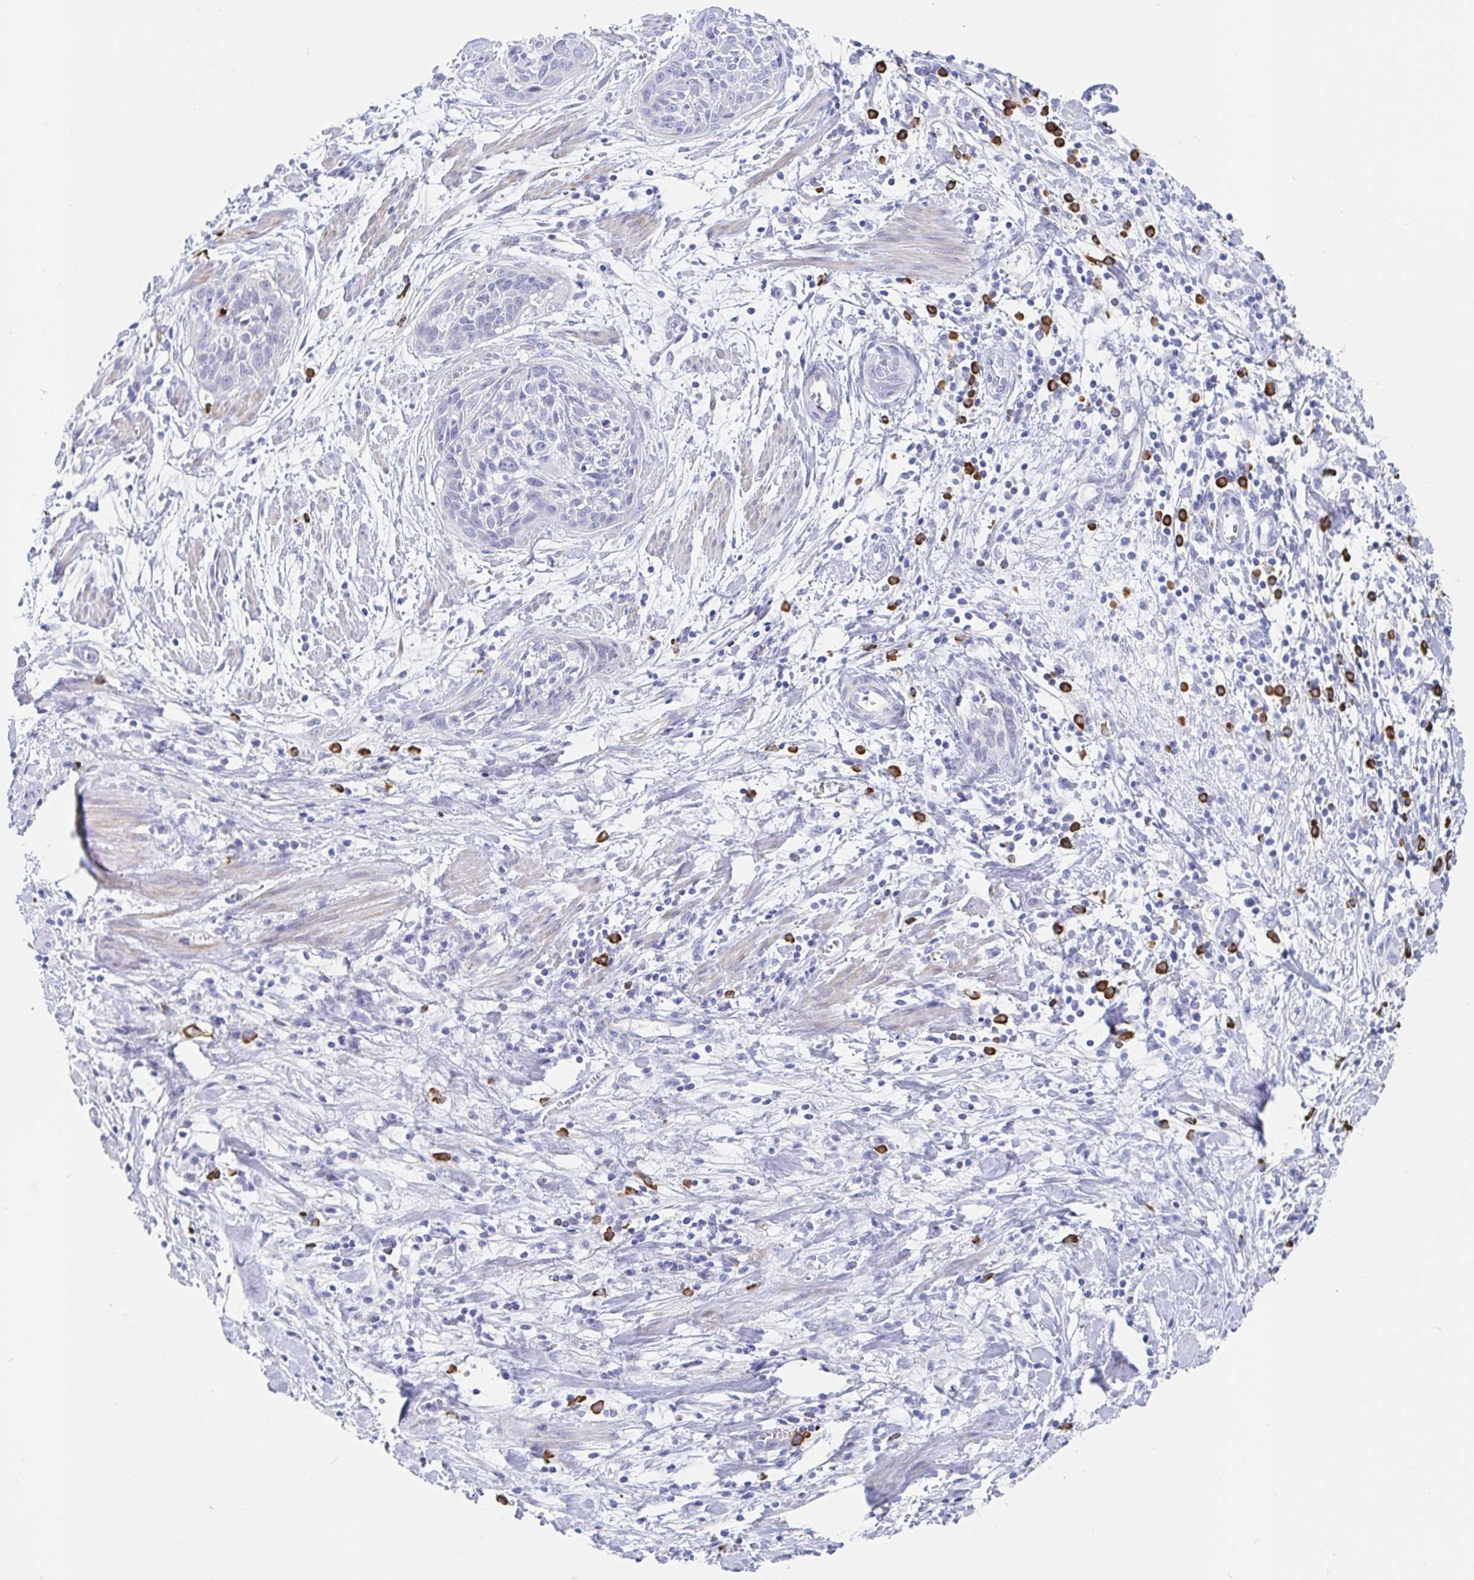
{"staining": {"intensity": "negative", "quantity": "none", "location": "none"}, "tissue": "cervical cancer", "cell_type": "Tumor cells", "image_type": "cancer", "snomed": [{"axis": "morphology", "description": "Squamous cell carcinoma, NOS"}, {"axis": "topography", "description": "Cervix"}], "caption": "High magnification brightfield microscopy of cervical squamous cell carcinoma stained with DAB (3,3'-diaminobenzidine) (brown) and counterstained with hematoxylin (blue): tumor cells show no significant expression. Nuclei are stained in blue.", "gene": "PACSIN1", "patient": {"sex": "female", "age": 55}}